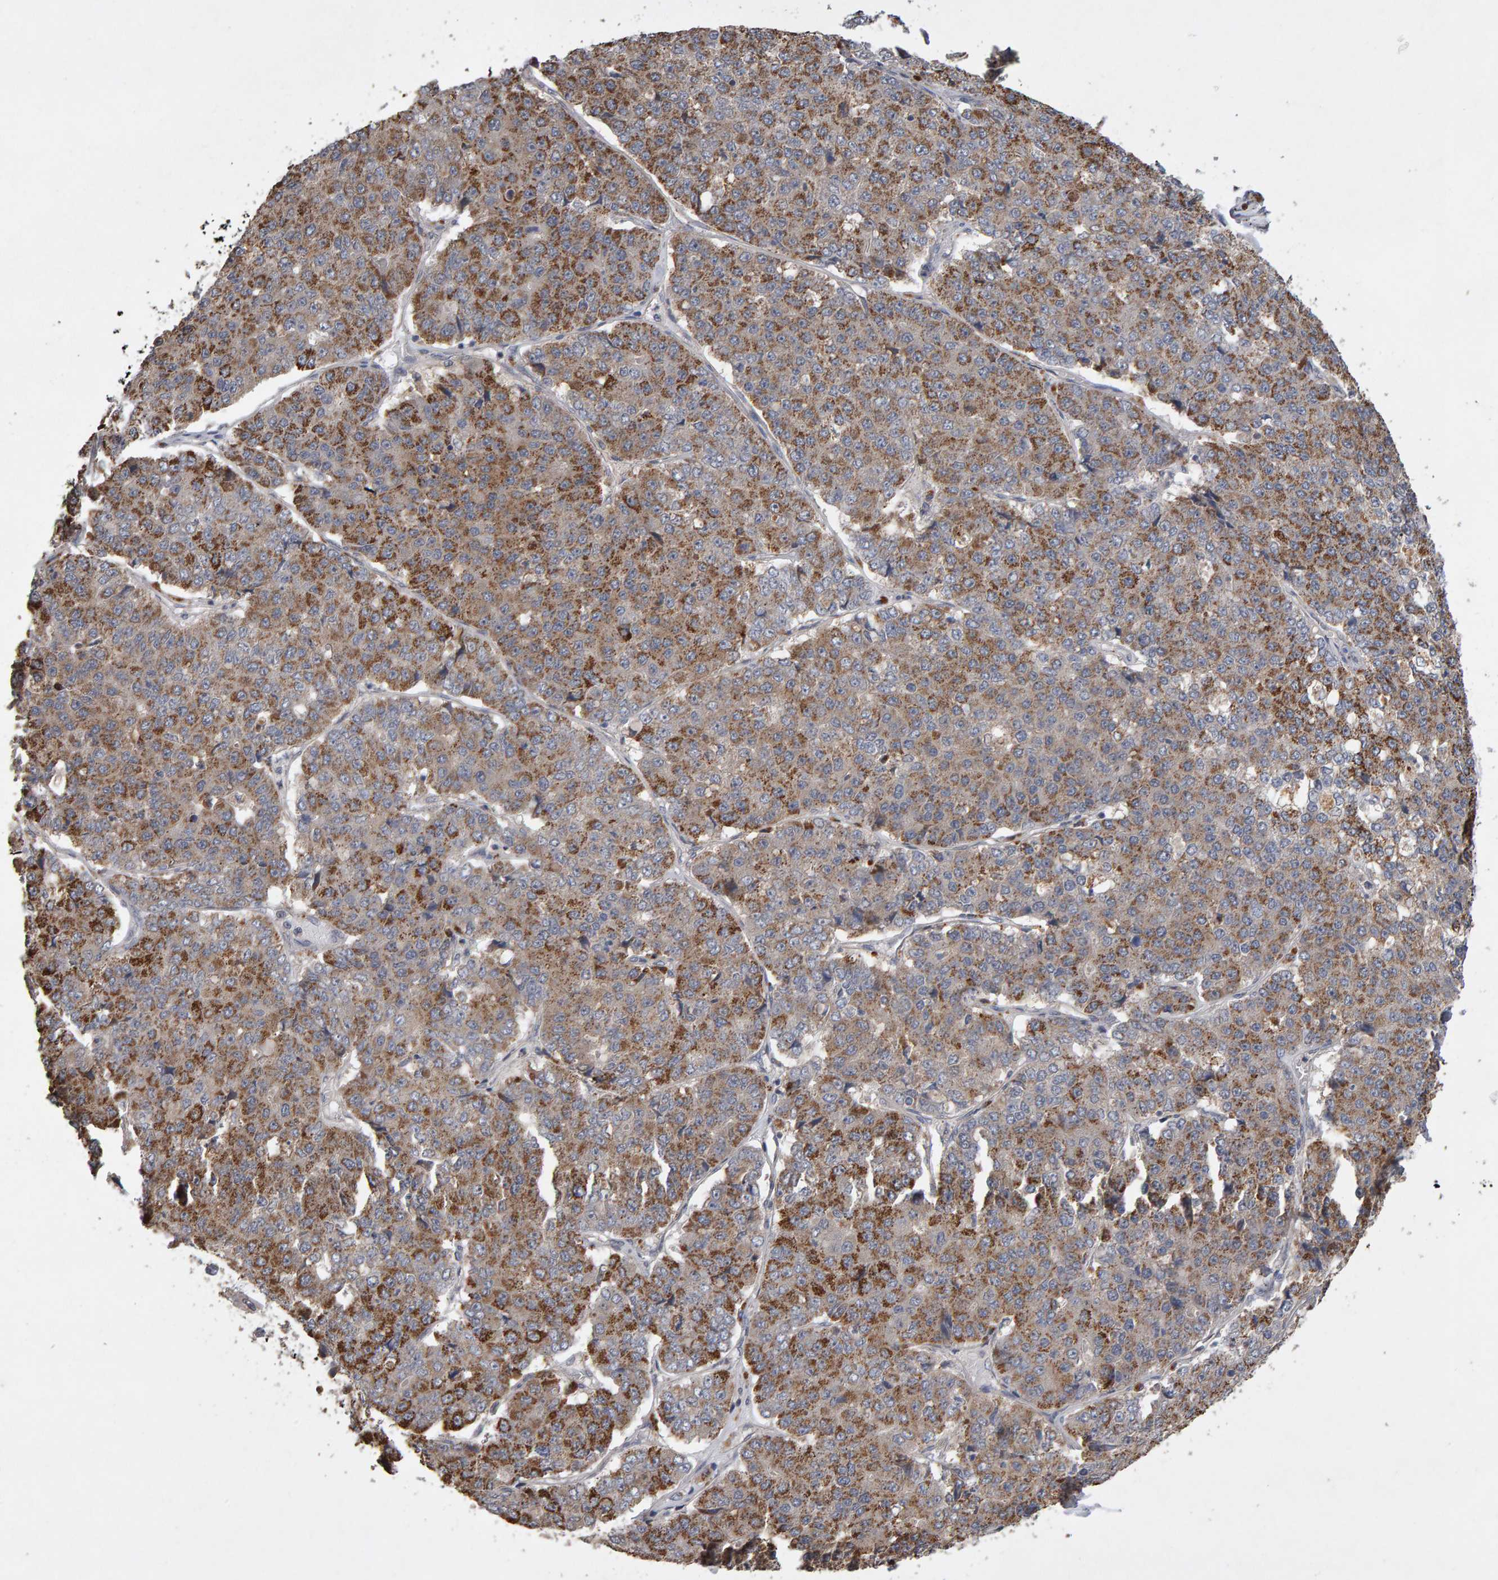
{"staining": {"intensity": "moderate", "quantity": "25%-75%", "location": "cytoplasmic/membranous"}, "tissue": "pancreatic cancer", "cell_type": "Tumor cells", "image_type": "cancer", "snomed": [{"axis": "morphology", "description": "Adenocarcinoma, NOS"}, {"axis": "topography", "description": "Pancreas"}], "caption": "Immunohistochemical staining of pancreatic cancer (adenocarcinoma) displays moderate cytoplasmic/membranous protein positivity in about 25%-75% of tumor cells.", "gene": "COASY", "patient": {"sex": "male", "age": 50}}